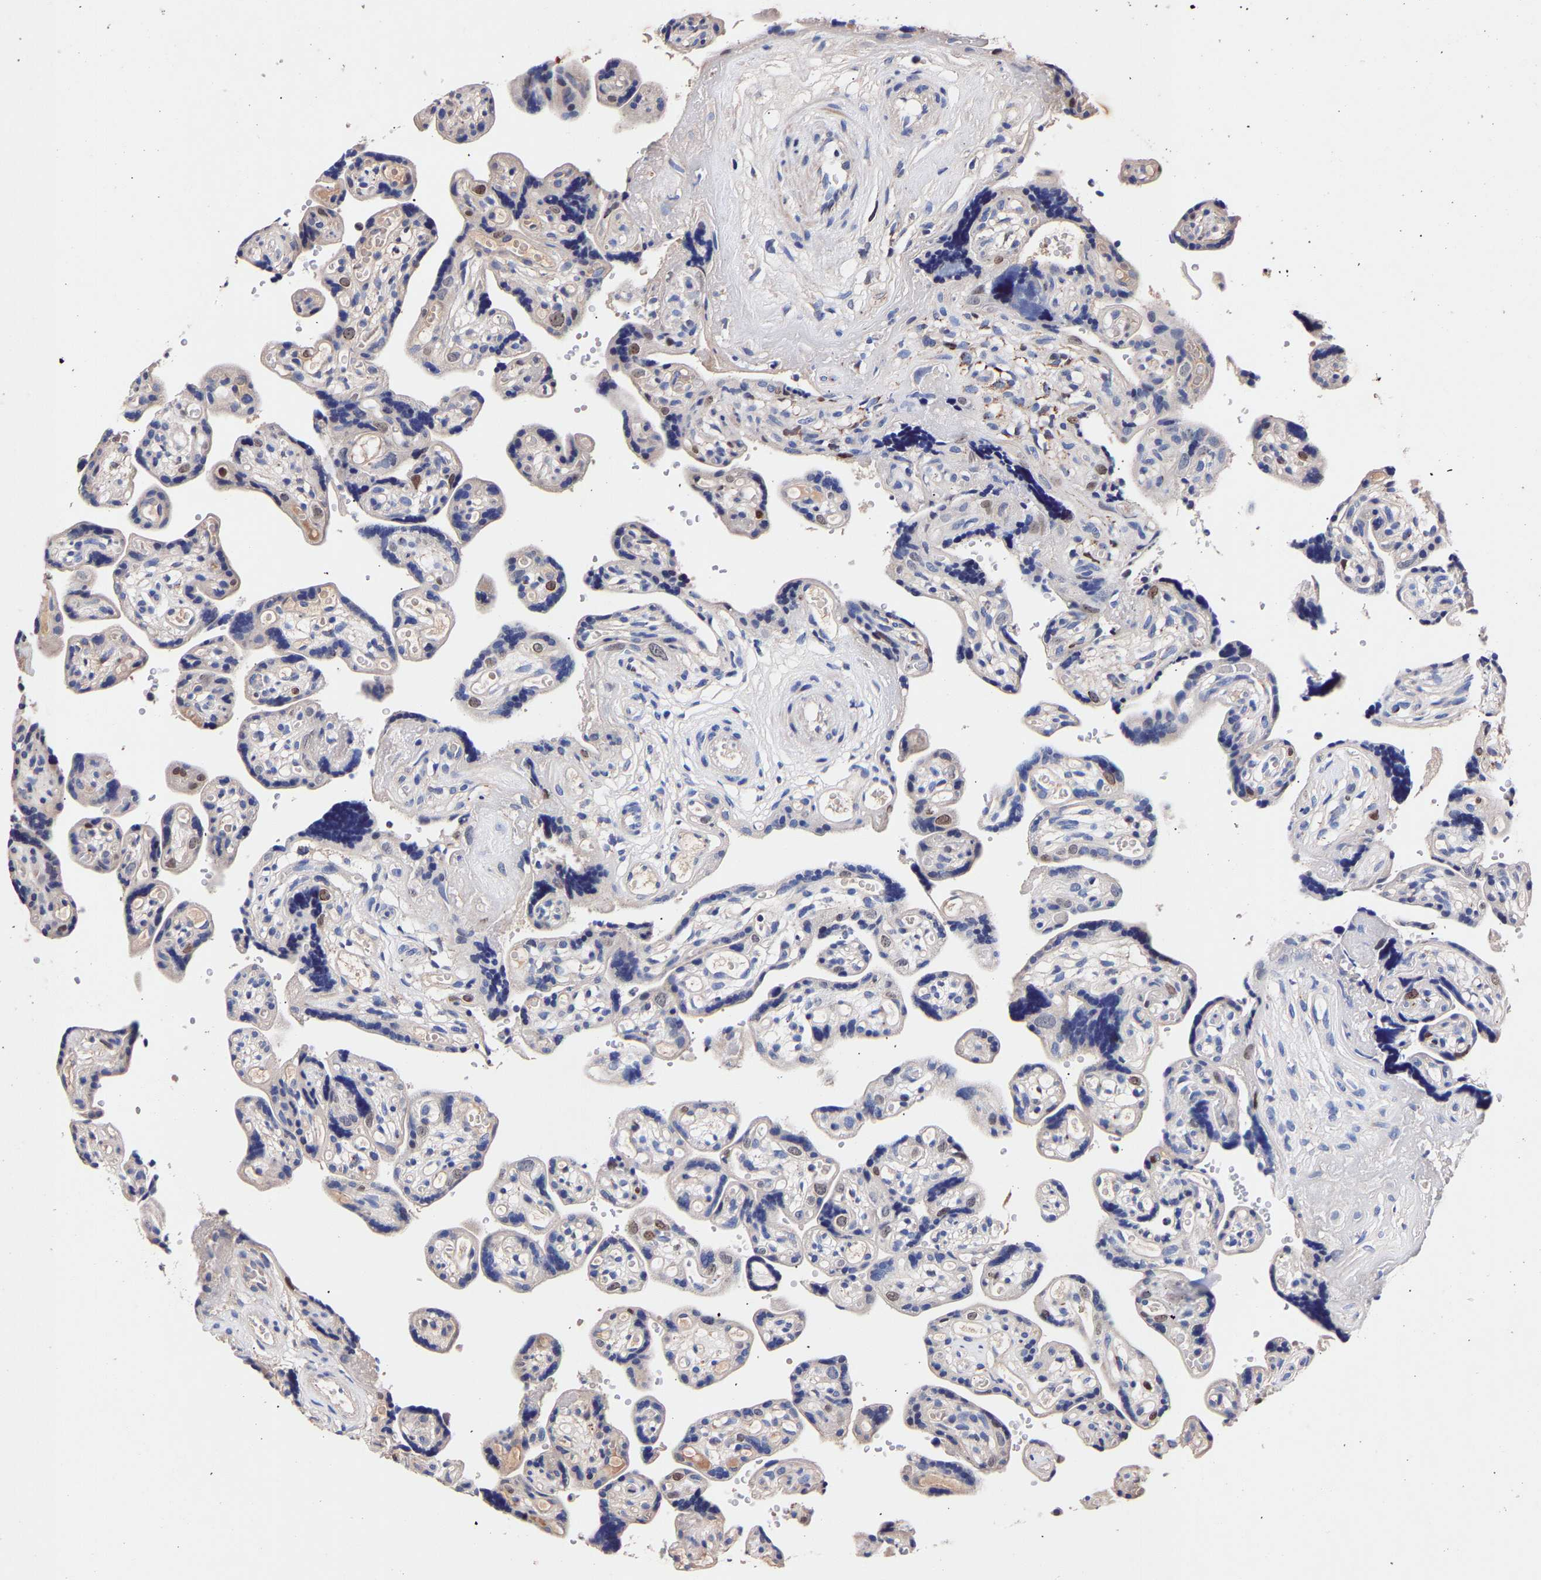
{"staining": {"intensity": "weak", "quantity": "<25%", "location": "nuclear"}, "tissue": "placenta", "cell_type": "Decidual cells", "image_type": "normal", "snomed": [{"axis": "morphology", "description": "Normal tissue, NOS"}, {"axis": "topography", "description": "Placenta"}], "caption": "Immunohistochemistry of normal human placenta reveals no expression in decidual cells. (DAB (3,3'-diaminobenzidine) immunohistochemistry (IHC), high magnification).", "gene": "SEM1", "patient": {"sex": "female", "age": 30}}